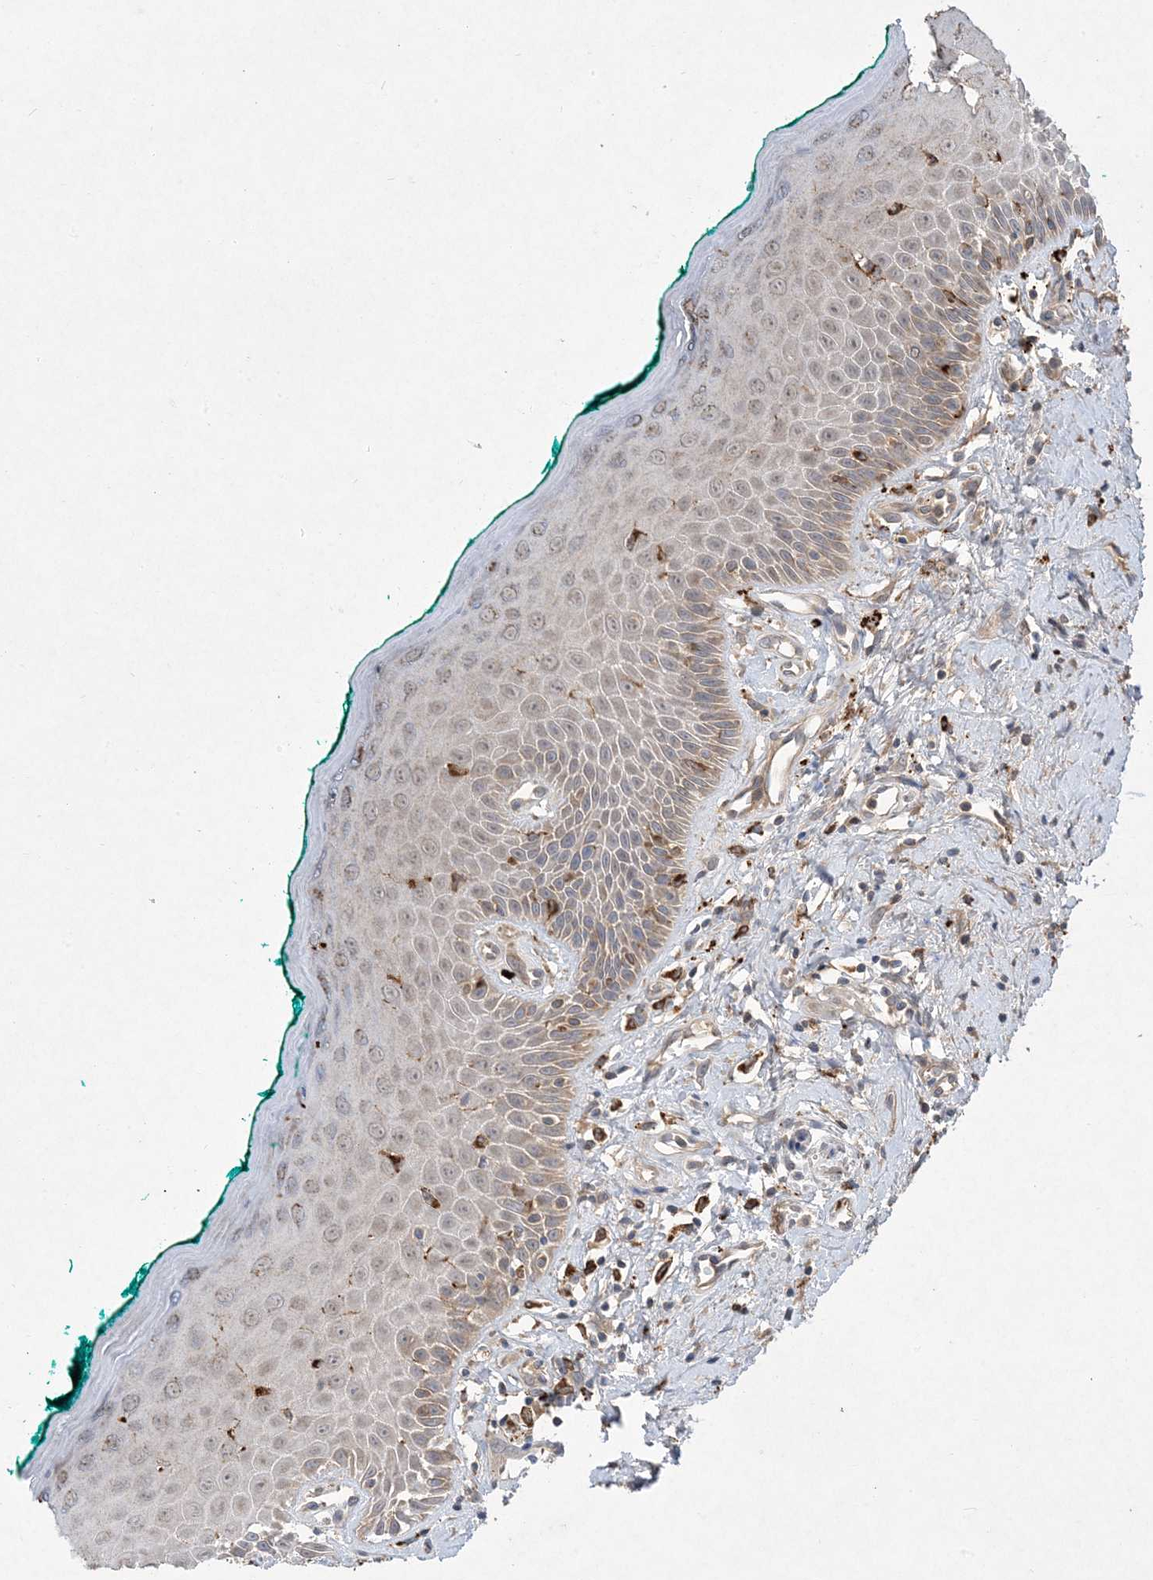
{"staining": {"intensity": "weak", "quantity": "25%-75%", "location": "cytoplasmic/membranous"}, "tissue": "oral mucosa", "cell_type": "Squamous epithelial cells", "image_type": "normal", "snomed": [{"axis": "morphology", "description": "Normal tissue, NOS"}, {"axis": "topography", "description": "Oral tissue"}], "caption": "This is a micrograph of IHC staining of unremarkable oral mucosa, which shows weak staining in the cytoplasmic/membranous of squamous epithelial cells.", "gene": "MASP2", "patient": {"sex": "female", "age": 70}}